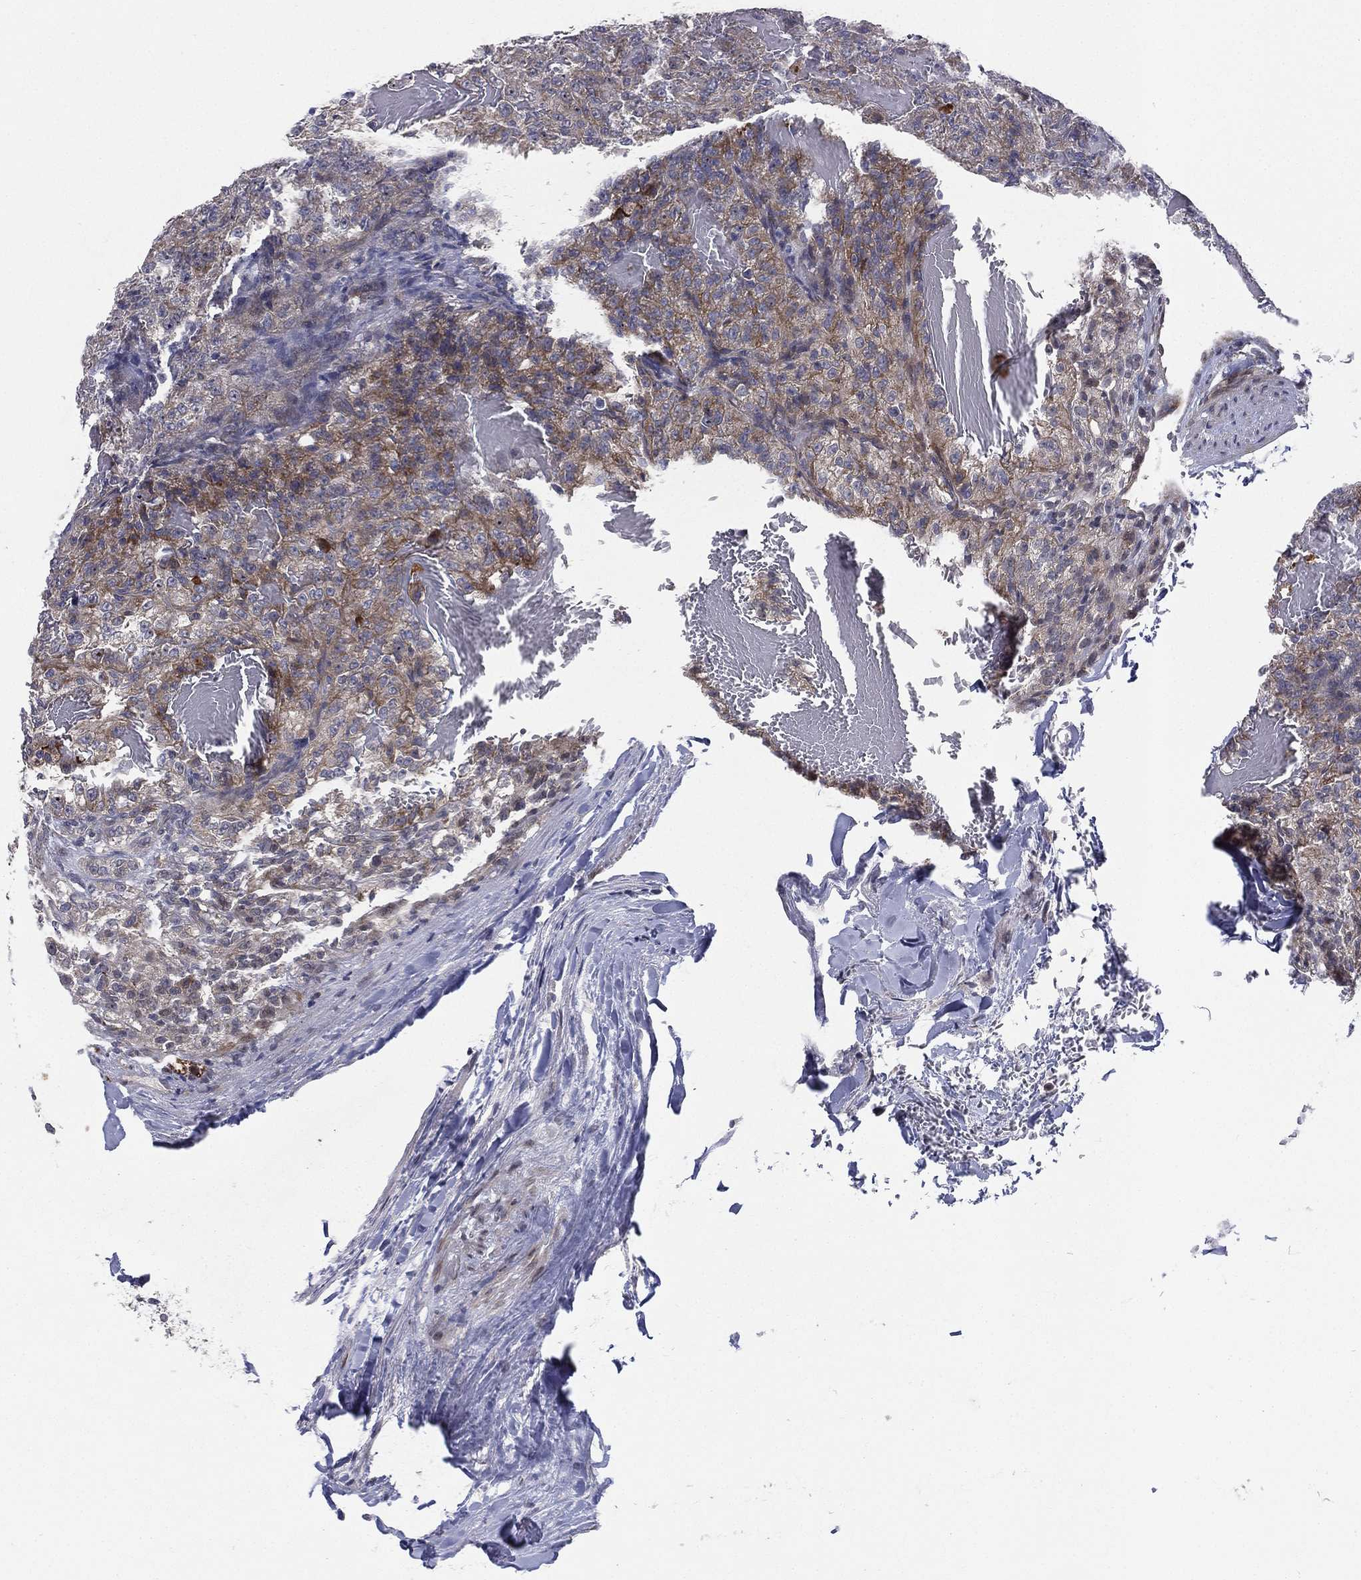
{"staining": {"intensity": "moderate", "quantity": "25%-75%", "location": "cytoplasmic/membranous"}, "tissue": "renal cancer", "cell_type": "Tumor cells", "image_type": "cancer", "snomed": [{"axis": "morphology", "description": "Adenocarcinoma, NOS"}, {"axis": "topography", "description": "Kidney"}], "caption": "This is a micrograph of immunohistochemistry staining of renal cancer, which shows moderate staining in the cytoplasmic/membranous of tumor cells.", "gene": "KAT14", "patient": {"sex": "female", "age": 63}}